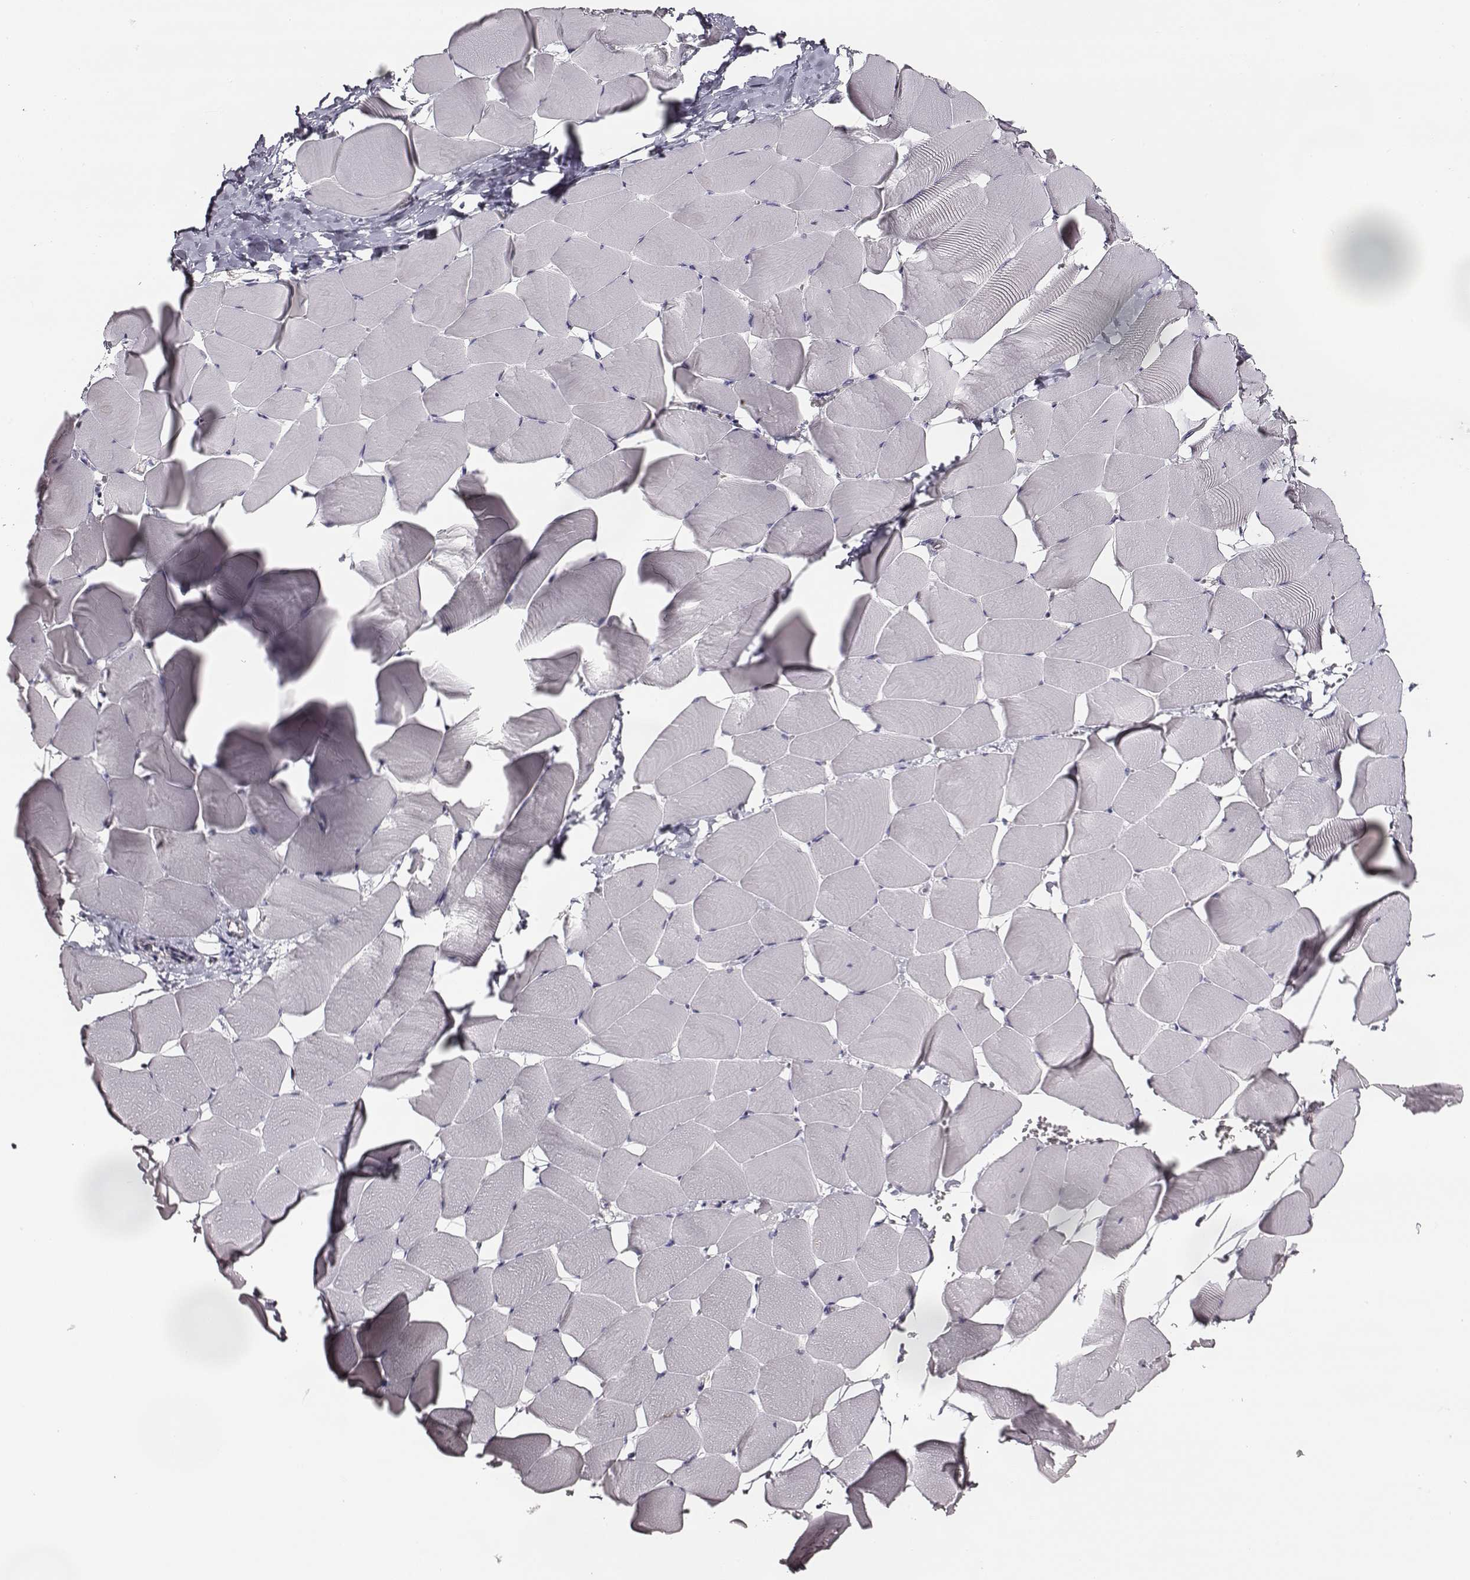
{"staining": {"intensity": "negative", "quantity": "none", "location": "none"}, "tissue": "skeletal muscle", "cell_type": "Myocytes", "image_type": "normal", "snomed": [{"axis": "morphology", "description": "Normal tissue, NOS"}, {"axis": "topography", "description": "Skeletal muscle"}], "caption": "The image displays no staining of myocytes in normal skeletal muscle. The staining is performed using DAB (3,3'-diaminobenzidine) brown chromogen with nuclei counter-stained in using hematoxylin.", "gene": "AADAT", "patient": {"sex": "male", "age": 25}}